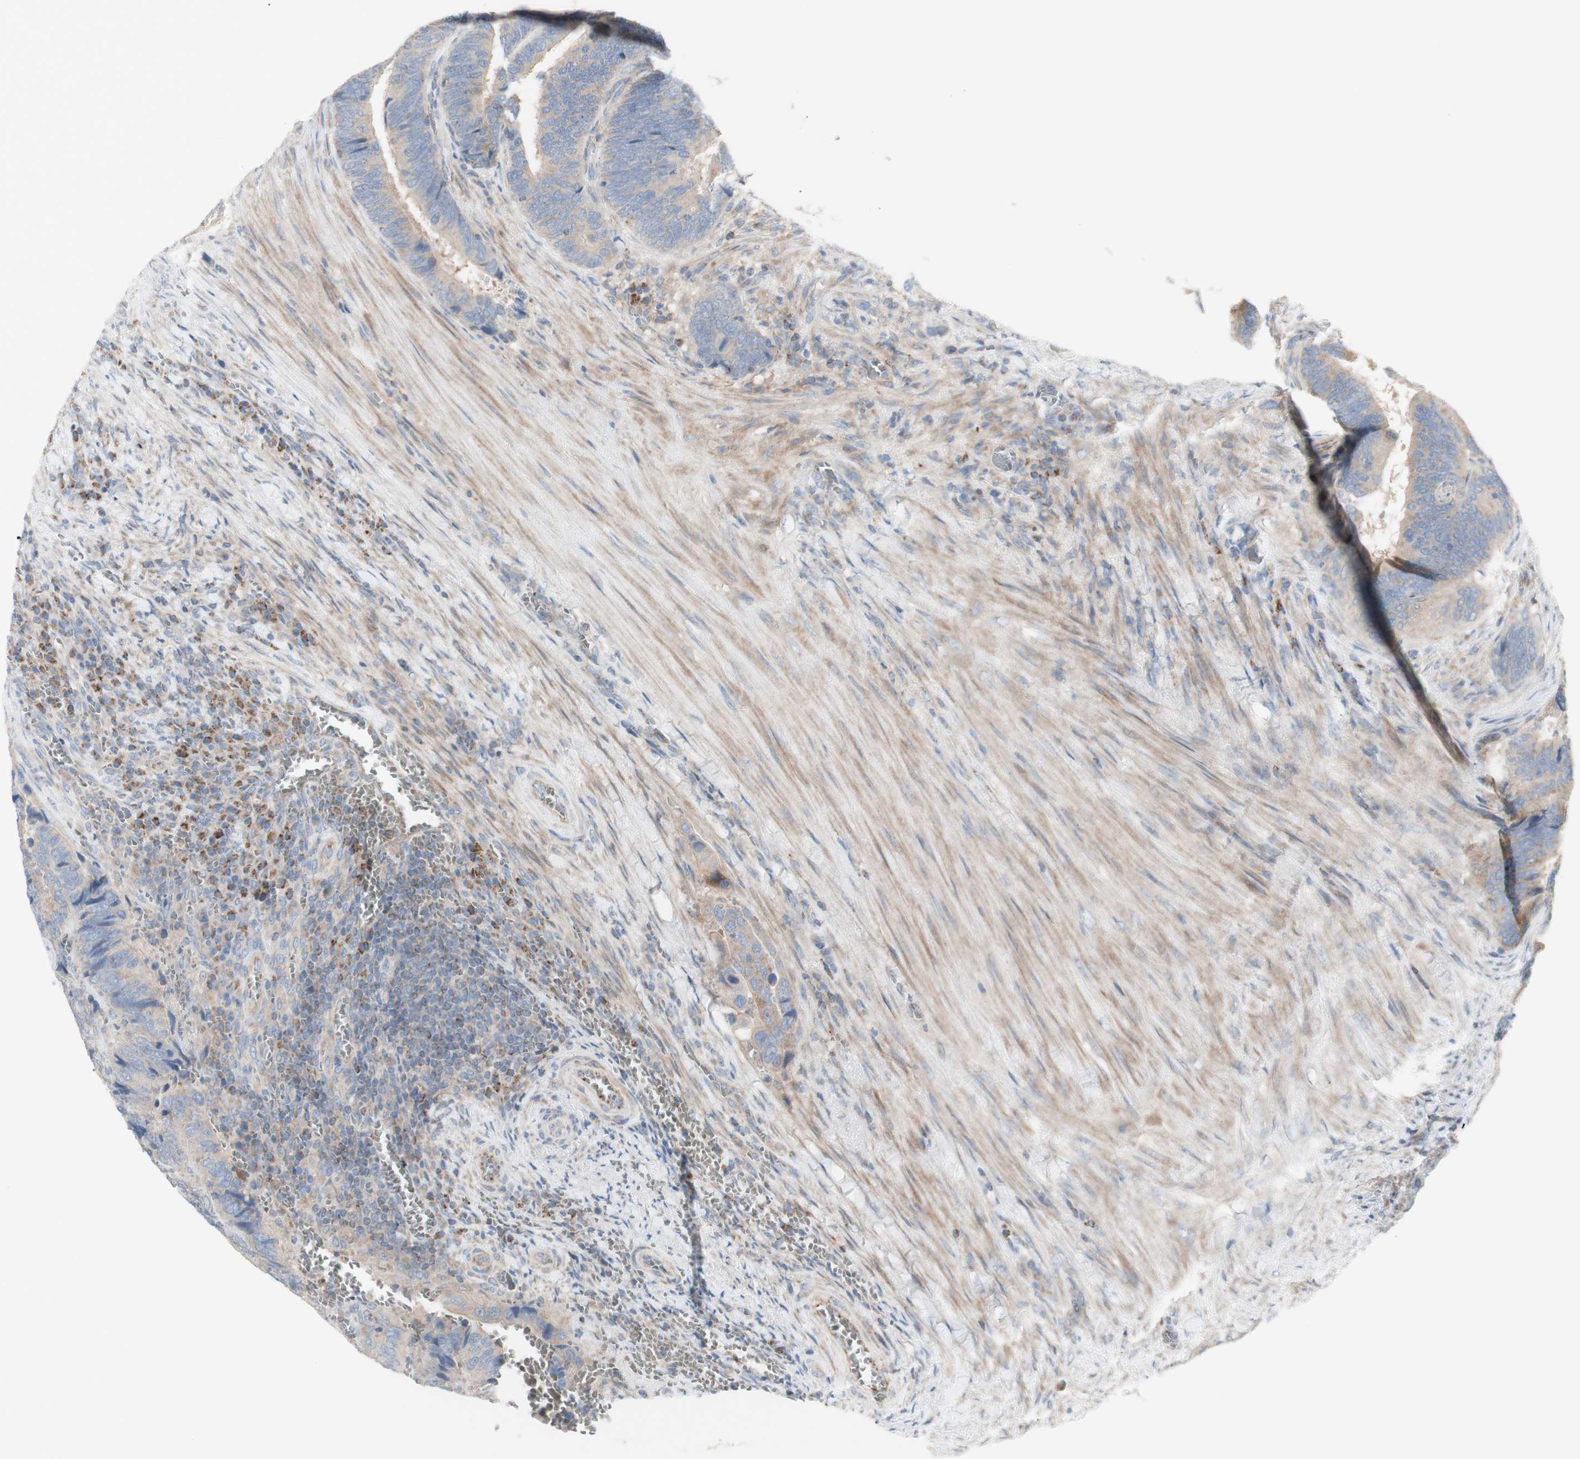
{"staining": {"intensity": "weak", "quantity": "25%-75%", "location": "cytoplasmic/membranous"}, "tissue": "colorectal cancer", "cell_type": "Tumor cells", "image_type": "cancer", "snomed": [{"axis": "morphology", "description": "Adenocarcinoma, NOS"}, {"axis": "topography", "description": "Colon"}], "caption": "Immunohistochemistry image of adenocarcinoma (colorectal) stained for a protein (brown), which reveals low levels of weak cytoplasmic/membranous expression in about 25%-75% of tumor cells.", "gene": "C3orf52", "patient": {"sex": "male", "age": 72}}